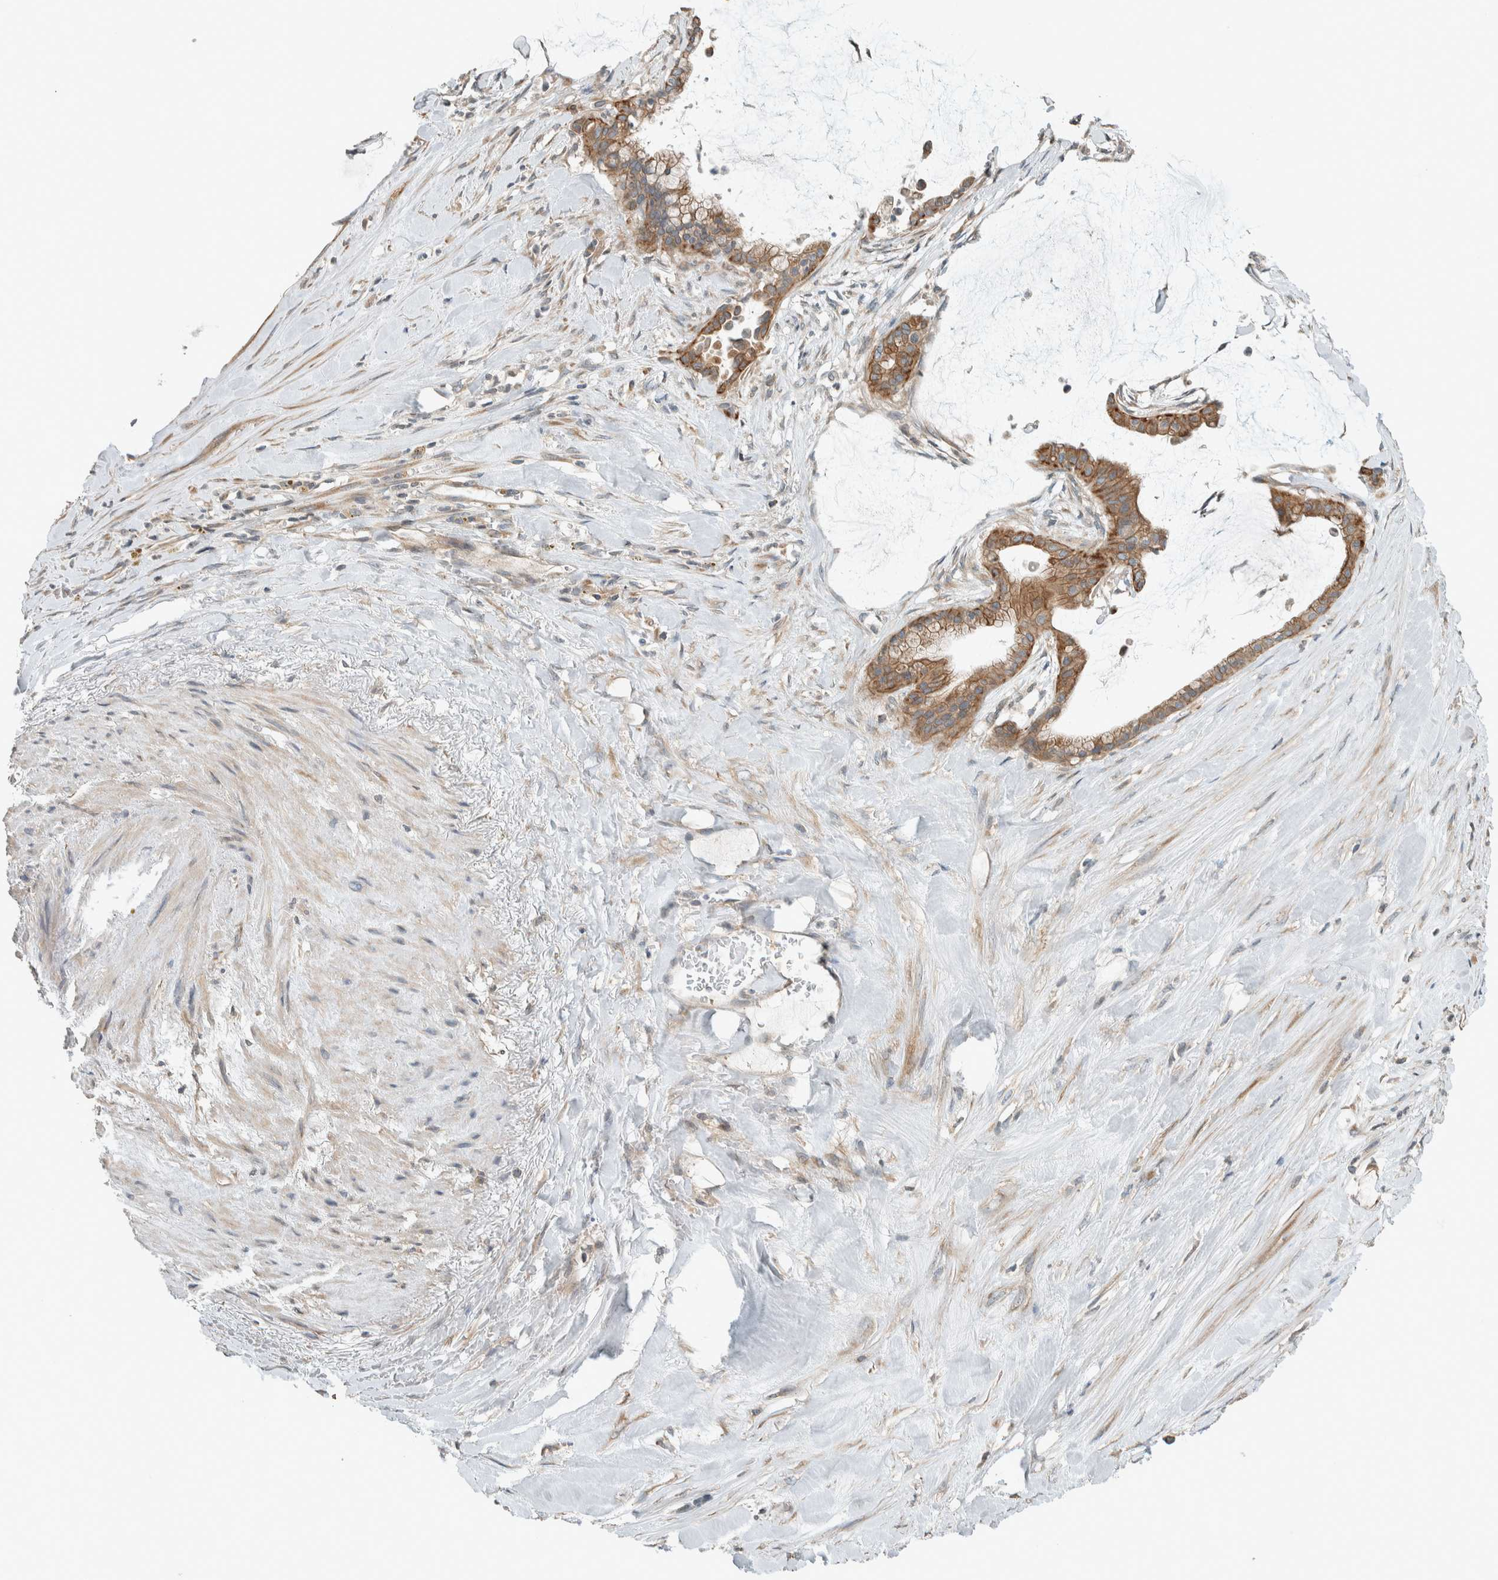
{"staining": {"intensity": "moderate", "quantity": ">75%", "location": "cytoplasmic/membranous"}, "tissue": "pancreatic cancer", "cell_type": "Tumor cells", "image_type": "cancer", "snomed": [{"axis": "morphology", "description": "Adenocarcinoma, NOS"}, {"axis": "topography", "description": "Pancreas"}], "caption": "Protein staining by immunohistochemistry (IHC) reveals moderate cytoplasmic/membranous expression in about >75% of tumor cells in pancreatic cancer (adenocarcinoma). (Stains: DAB in brown, nuclei in blue, Microscopy: brightfield microscopy at high magnification).", "gene": "SEL1L", "patient": {"sex": "male", "age": 41}}